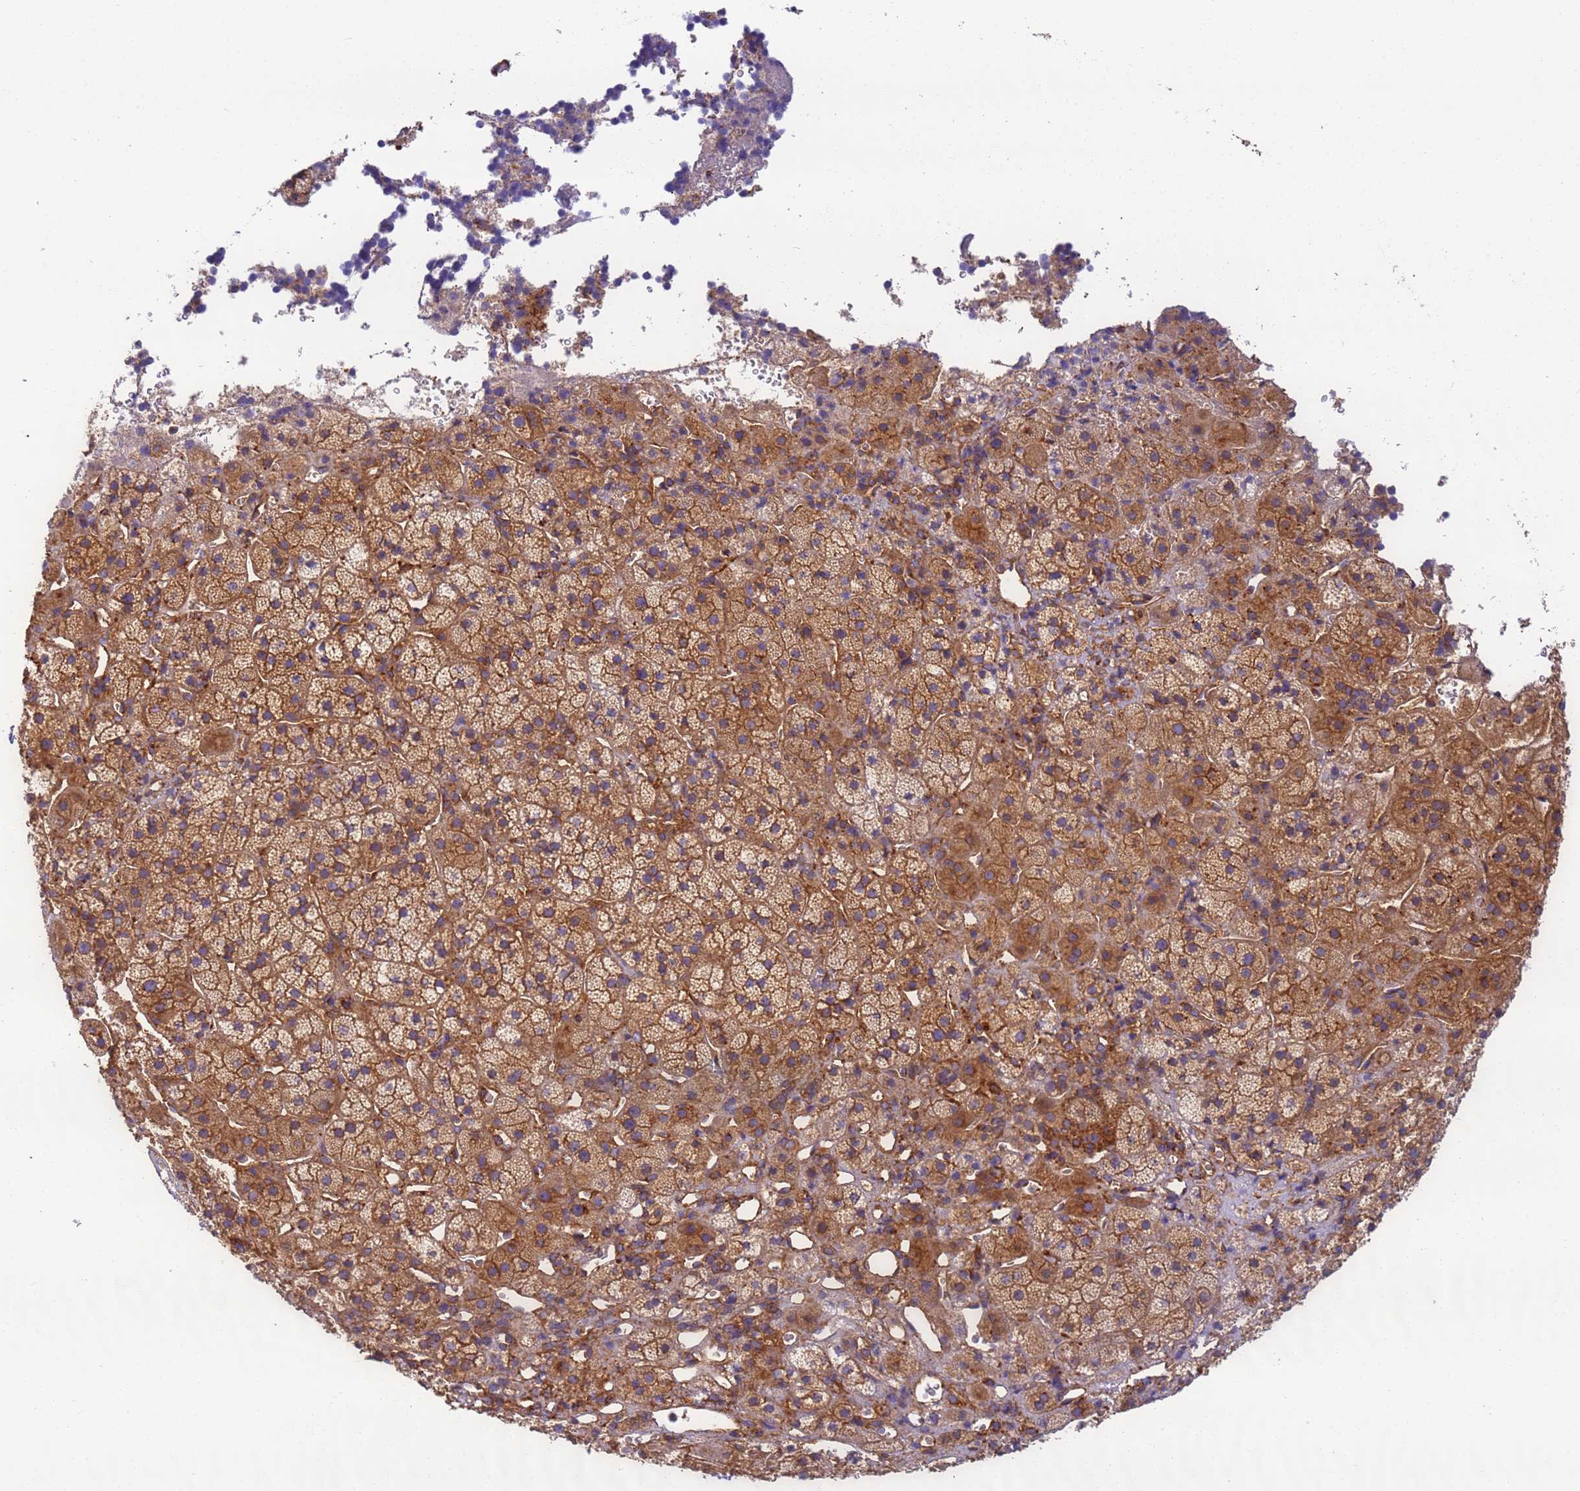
{"staining": {"intensity": "moderate", "quantity": ">75%", "location": "cytoplasmic/membranous"}, "tissue": "adrenal gland", "cell_type": "Glandular cells", "image_type": "normal", "snomed": [{"axis": "morphology", "description": "Normal tissue, NOS"}, {"axis": "topography", "description": "Adrenal gland"}], "caption": "IHC histopathology image of unremarkable human adrenal gland stained for a protein (brown), which shows medium levels of moderate cytoplasmic/membranous staining in approximately >75% of glandular cells.", "gene": "DYNC1I2", "patient": {"sex": "female", "age": 44}}